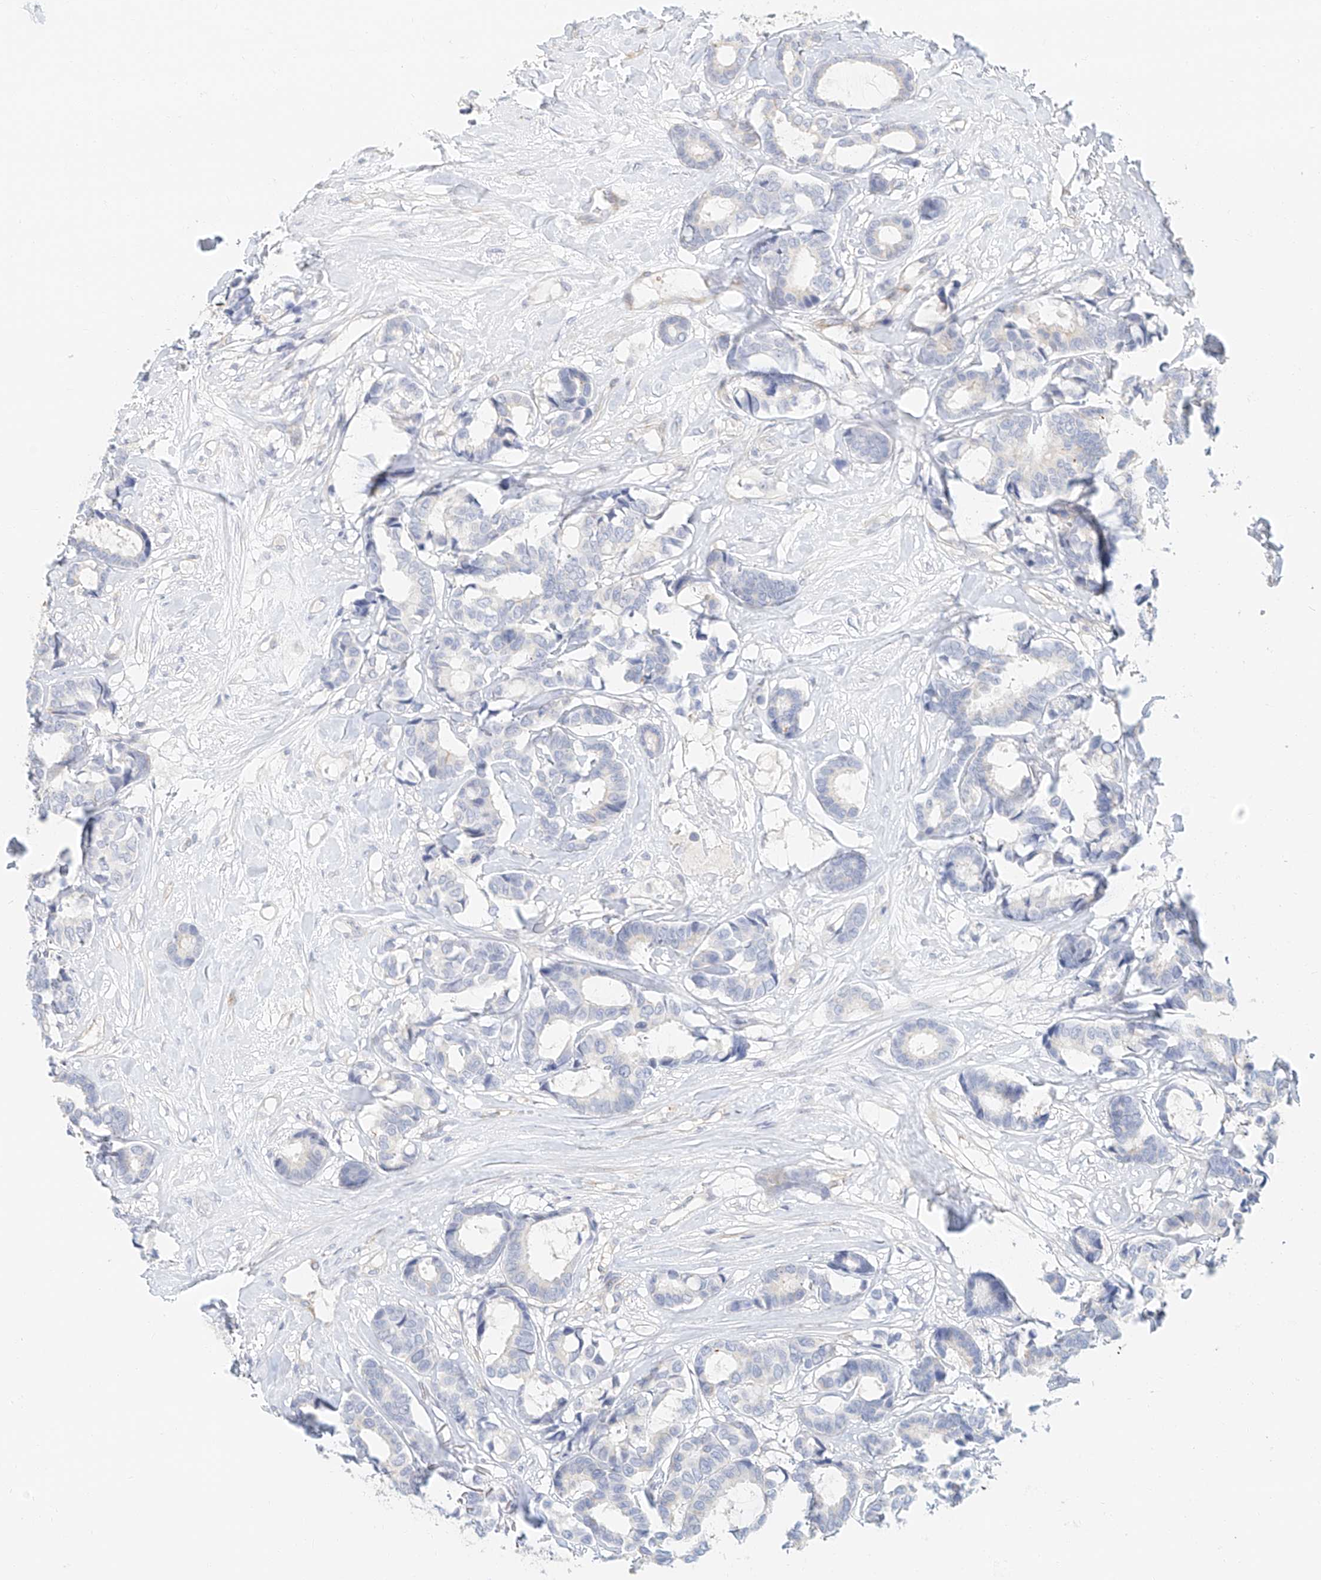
{"staining": {"intensity": "negative", "quantity": "none", "location": "none"}, "tissue": "breast cancer", "cell_type": "Tumor cells", "image_type": "cancer", "snomed": [{"axis": "morphology", "description": "Duct carcinoma"}, {"axis": "topography", "description": "Breast"}], "caption": "A high-resolution image shows immunohistochemistry (IHC) staining of breast cancer, which demonstrates no significant staining in tumor cells.", "gene": "NAP1L1", "patient": {"sex": "female", "age": 87}}